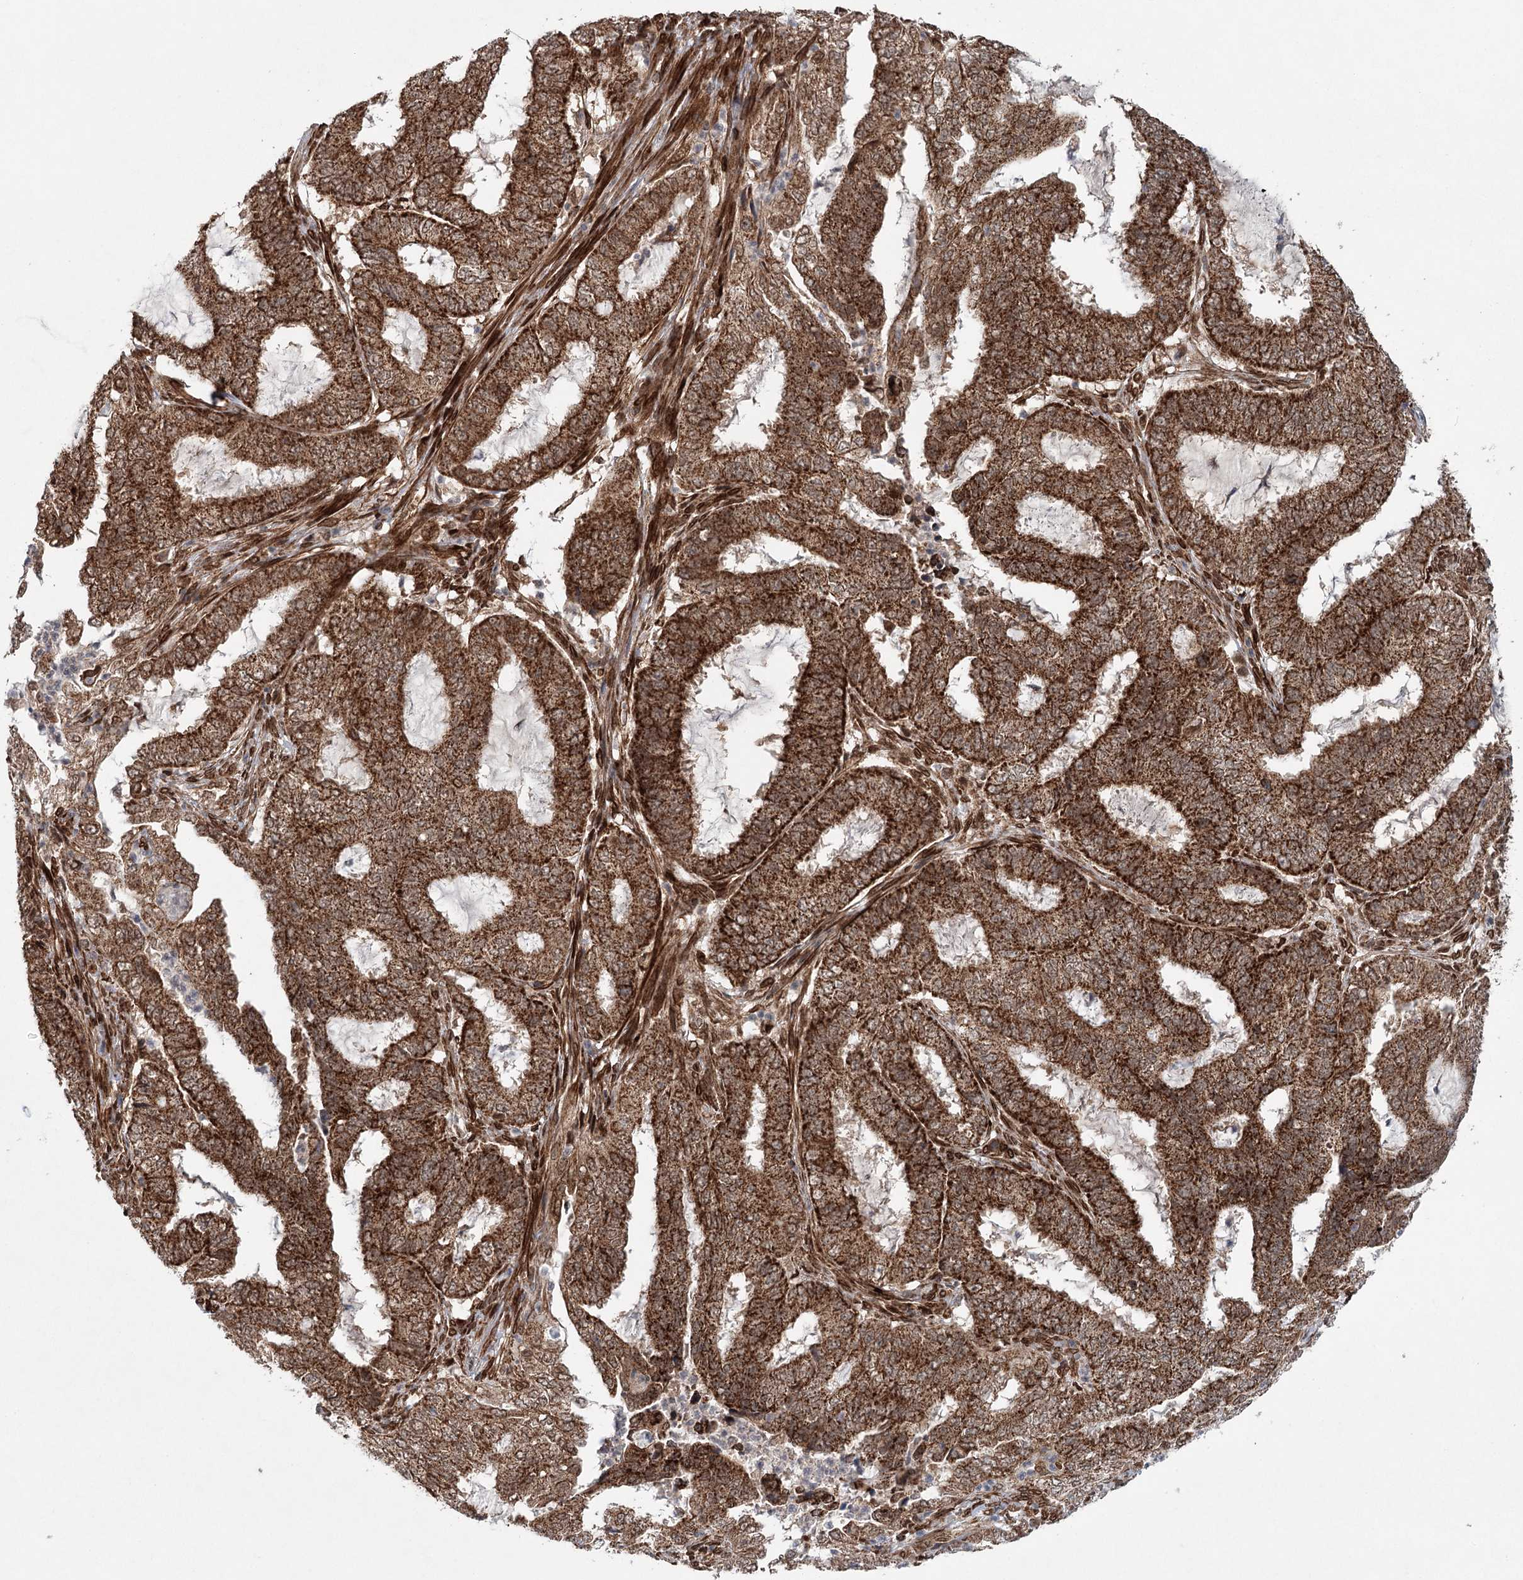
{"staining": {"intensity": "strong", "quantity": ">75%", "location": "cytoplasmic/membranous"}, "tissue": "endometrial cancer", "cell_type": "Tumor cells", "image_type": "cancer", "snomed": [{"axis": "morphology", "description": "Adenocarcinoma, NOS"}, {"axis": "topography", "description": "Endometrium"}], "caption": "Immunohistochemistry photomicrograph of neoplastic tissue: adenocarcinoma (endometrial) stained using immunohistochemistry (IHC) displays high levels of strong protein expression localized specifically in the cytoplasmic/membranous of tumor cells, appearing as a cytoplasmic/membranous brown color.", "gene": "BCKDHA", "patient": {"sex": "female", "age": 51}}